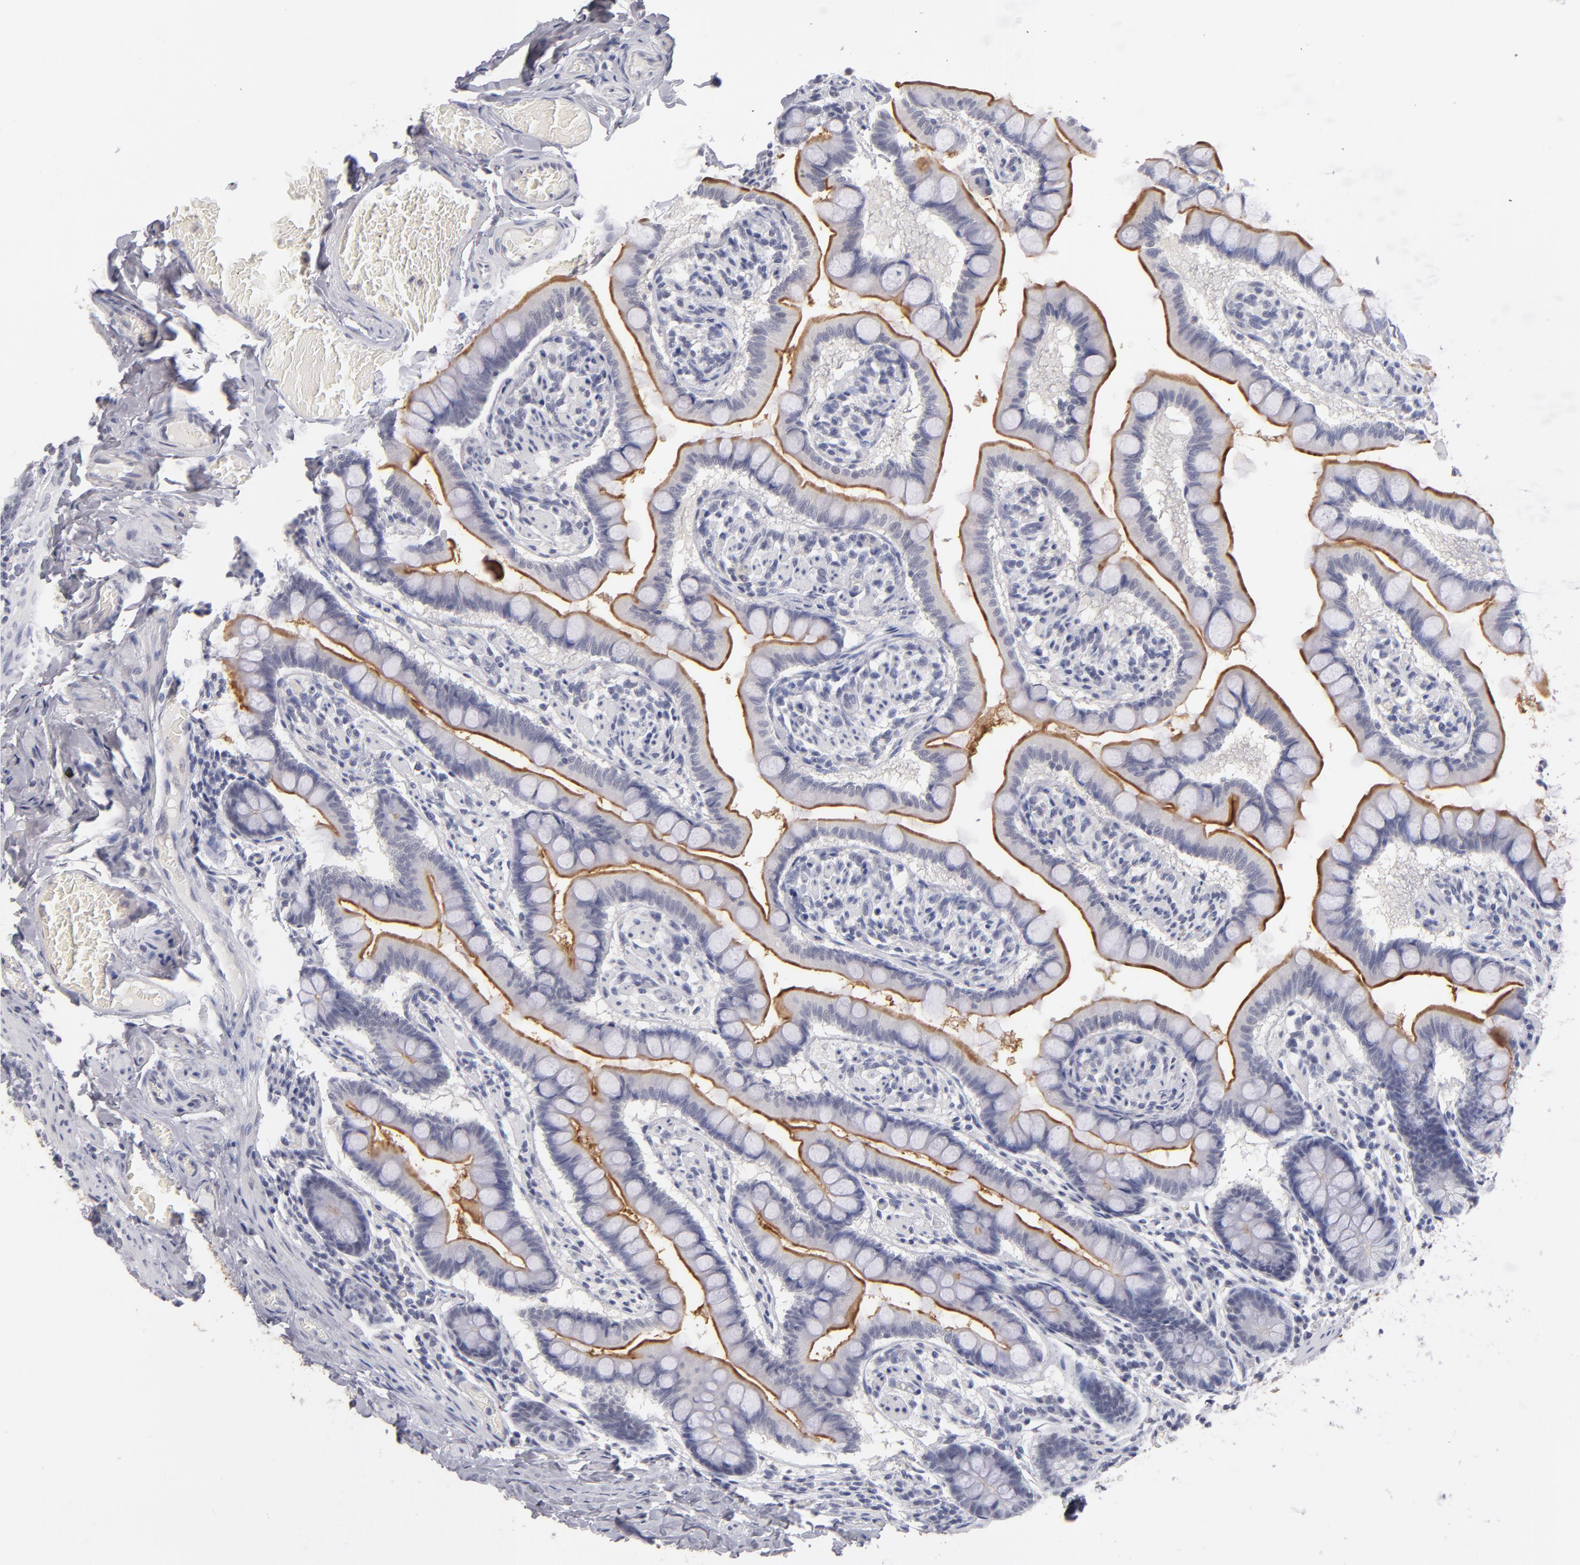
{"staining": {"intensity": "strong", "quantity": ">75%", "location": "cytoplasmic/membranous"}, "tissue": "small intestine", "cell_type": "Glandular cells", "image_type": "normal", "snomed": [{"axis": "morphology", "description": "Normal tissue, NOS"}, {"axis": "topography", "description": "Small intestine"}], "caption": "Benign small intestine was stained to show a protein in brown. There is high levels of strong cytoplasmic/membranous expression in approximately >75% of glandular cells.", "gene": "TEX11", "patient": {"sex": "male", "age": 41}}